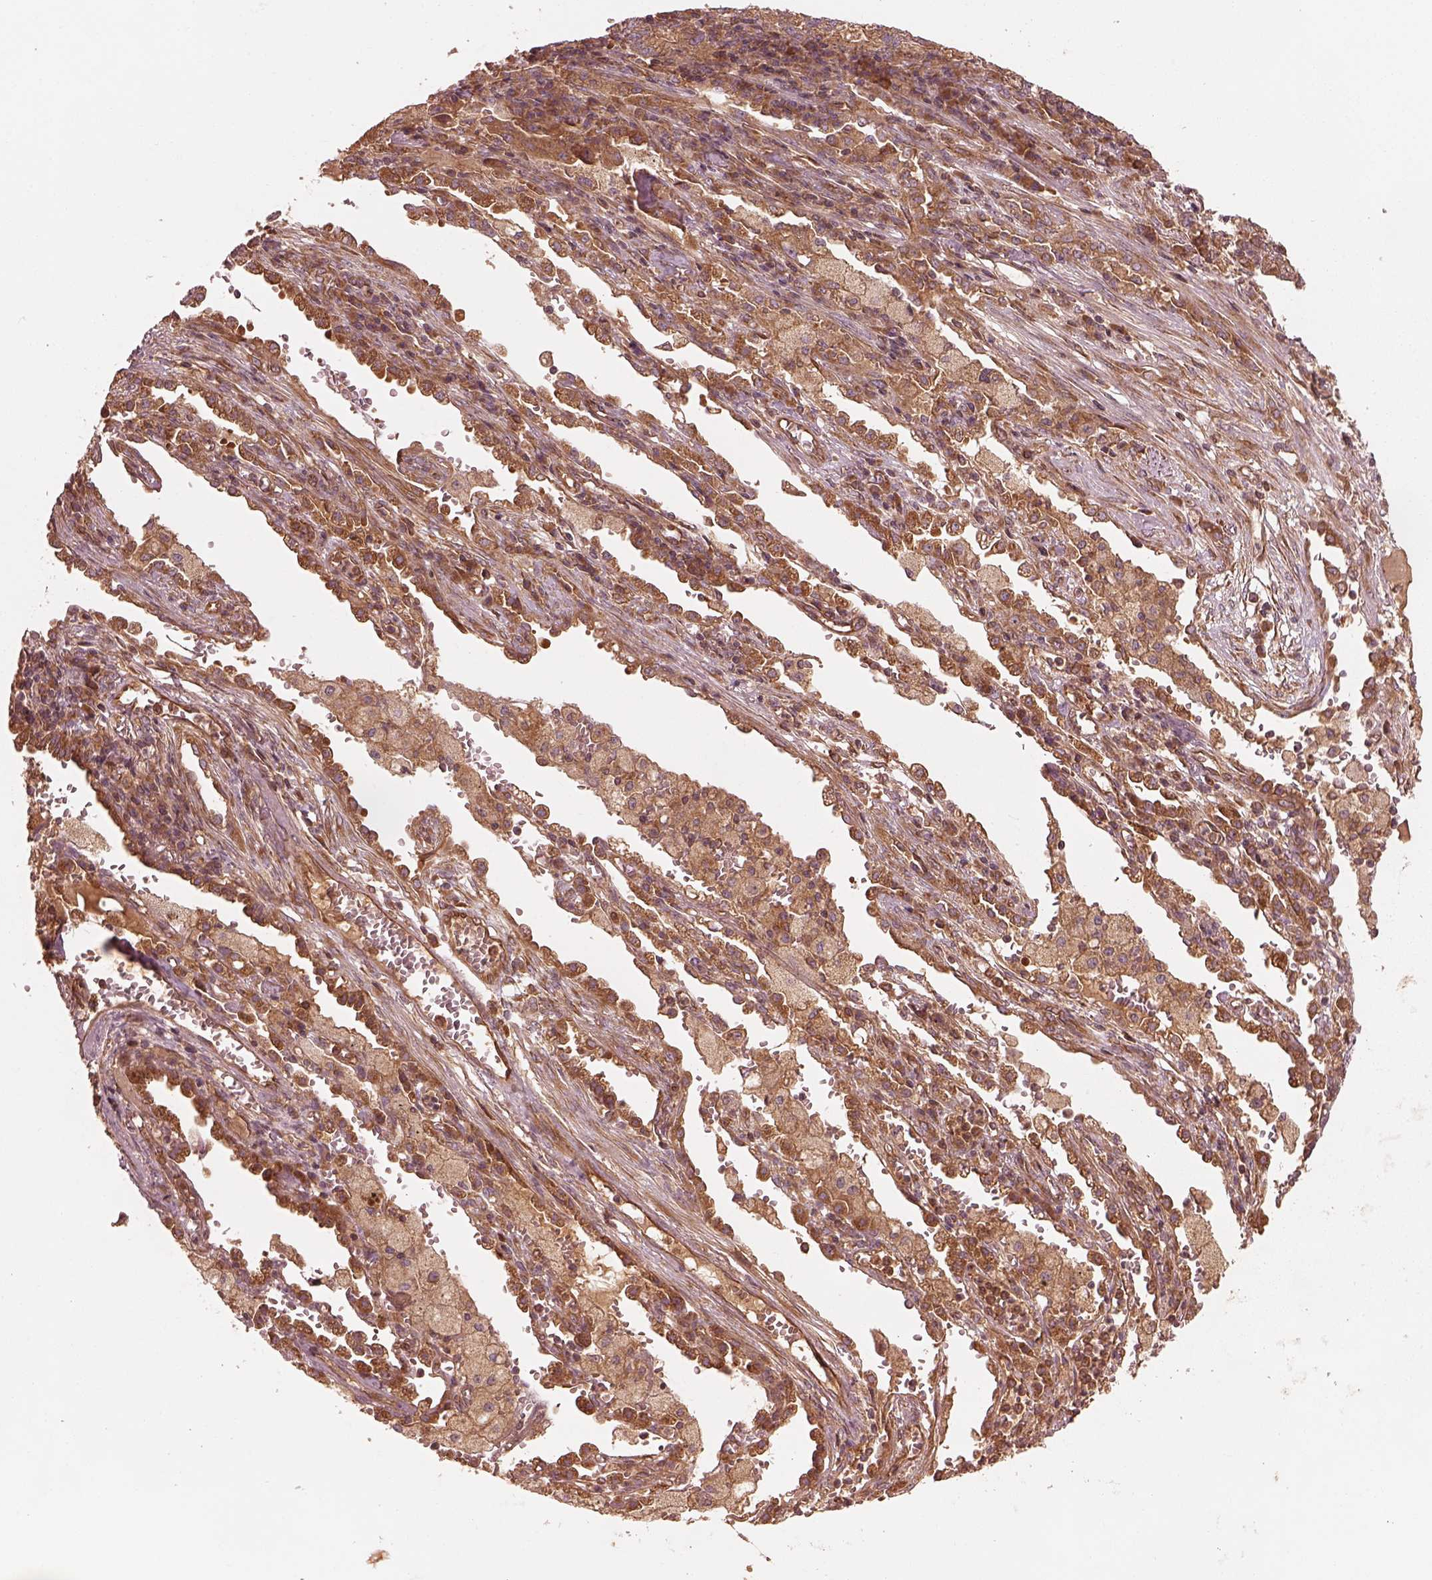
{"staining": {"intensity": "moderate", "quantity": ">75%", "location": "cytoplasmic/membranous"}, "tissue": "lung cancer", "cell_type": "Tumor cells", "image_type": "cancer", "snomed": [{"axis": "morphology", "description": "Adenocarcinoma, NOS"}, {"axis": "topography", "description": "Lung"}], "caption": "Adenocarcinoma (lung) stained with immunohistochemistry (IHC) reveals moderate cytoplasmic/membranous expression in about >75% of tumor cells.", "gene": "PIK3R2", "patient": {"sex": "male", "age": 57}}